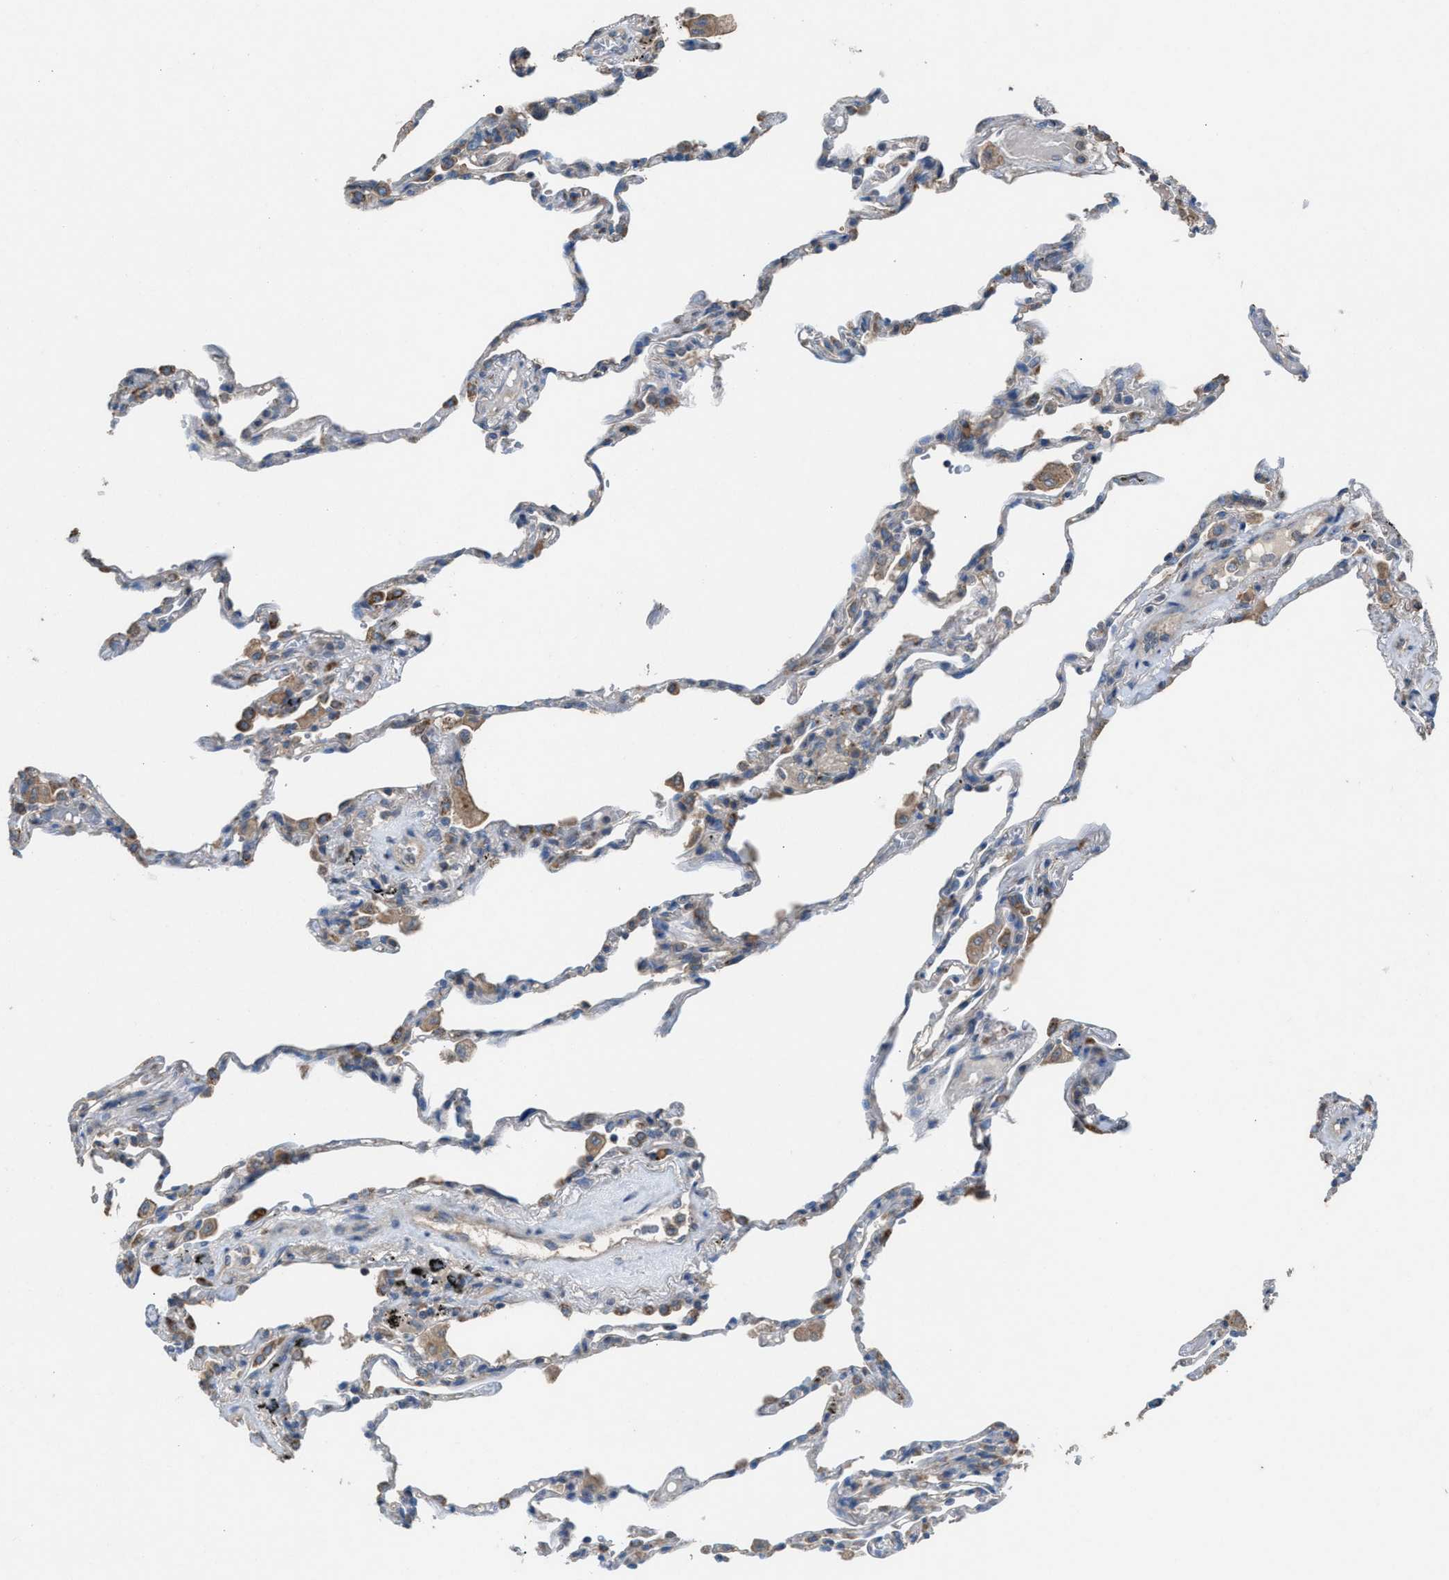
{"staining": {"intensity": "weak", "quantity": "<25%", "location": "cytoplasmic/membranous"}, "tissue": "lung", "cell_type": "Alveolar cells", "image_type": "normal", "snomed": [{"axis": "morphology", "description": "Normal tissue, NOS"}, {"axis": "topography", "description": "Lung"}], "caption": "Lung was stained to show a protein in brown. There is no significant staining in alveolar cells. (Immunohistochemistry, brightfield microscopy, high magnification).", "gene": "TPK1", "patient": {"sex": "male", "age": 59}}